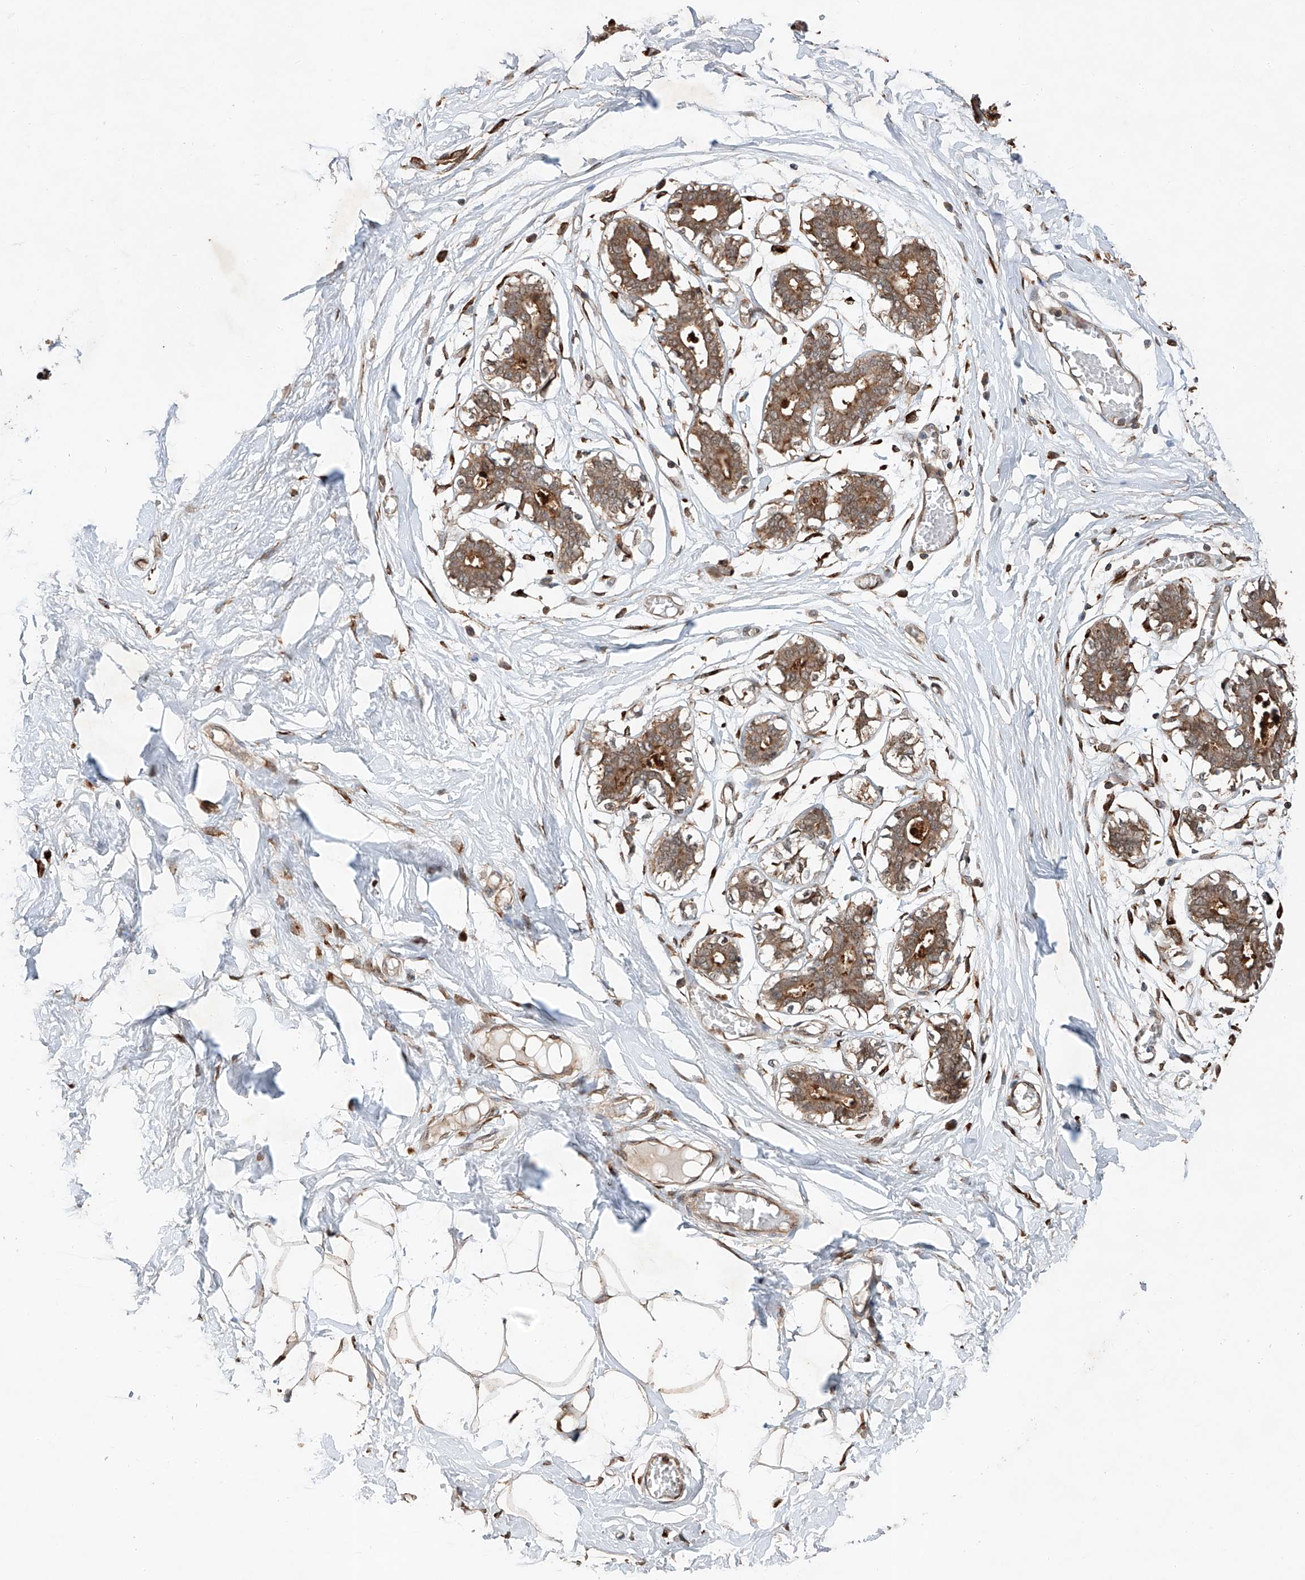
{"staining": {"intensity": "strong", "quantity": ">75%", "location": "nuclear"}, "tissue": "breast", "cell_type": "Adipocytes", "image_type": "normal", "snomed": [{"axis": "morphology", "description": "Normal tissue, NOS"}, {"axis": "topography", "description": "Breast"}], "caption": "Human breast stained for a protein (brown) shows strong nuclear positive expression in approximately >75% of adipocytes.", "gene": "ZFP28", "patient": {"sex": "female", "age": 27}}